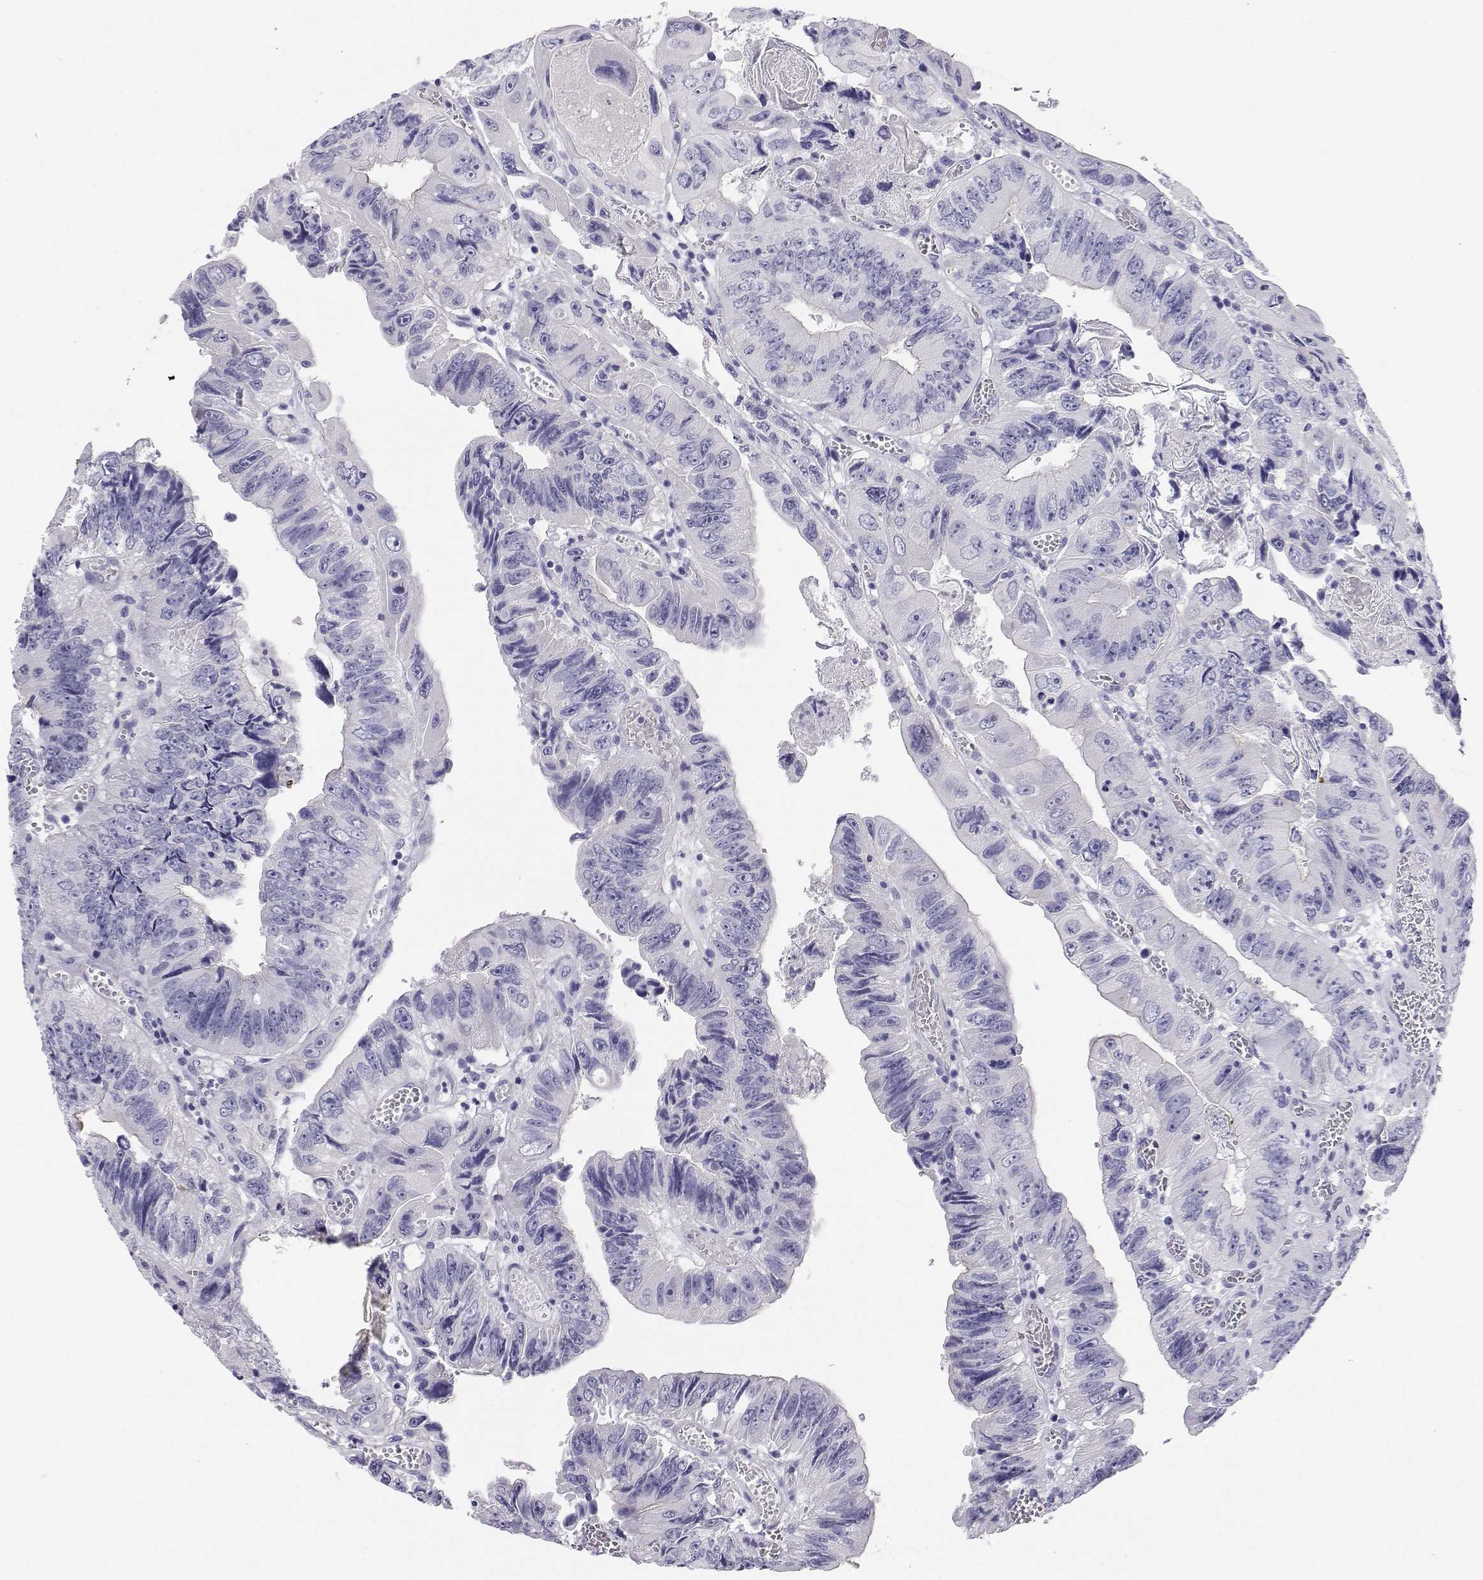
{"staining": {"intensity": "negative", "quantity": "none", "location": "none"}, "tissue": "colorectal cancer", "cell_type": "Tumor cells", "image_type": "cancer", "snomed": [{"axis": "morphology", "description": "Adenocarcinoma, NOS"}, {"axis": "topography", "description": "Colon"}], "caption": "Immunohistochemistry micrograph of colorectal cancer stained for a protein (brown), which demonstrates no positivity in tumor cells.", "gene": "BHMT", "patient": {"sex": "female", "age": 84}}